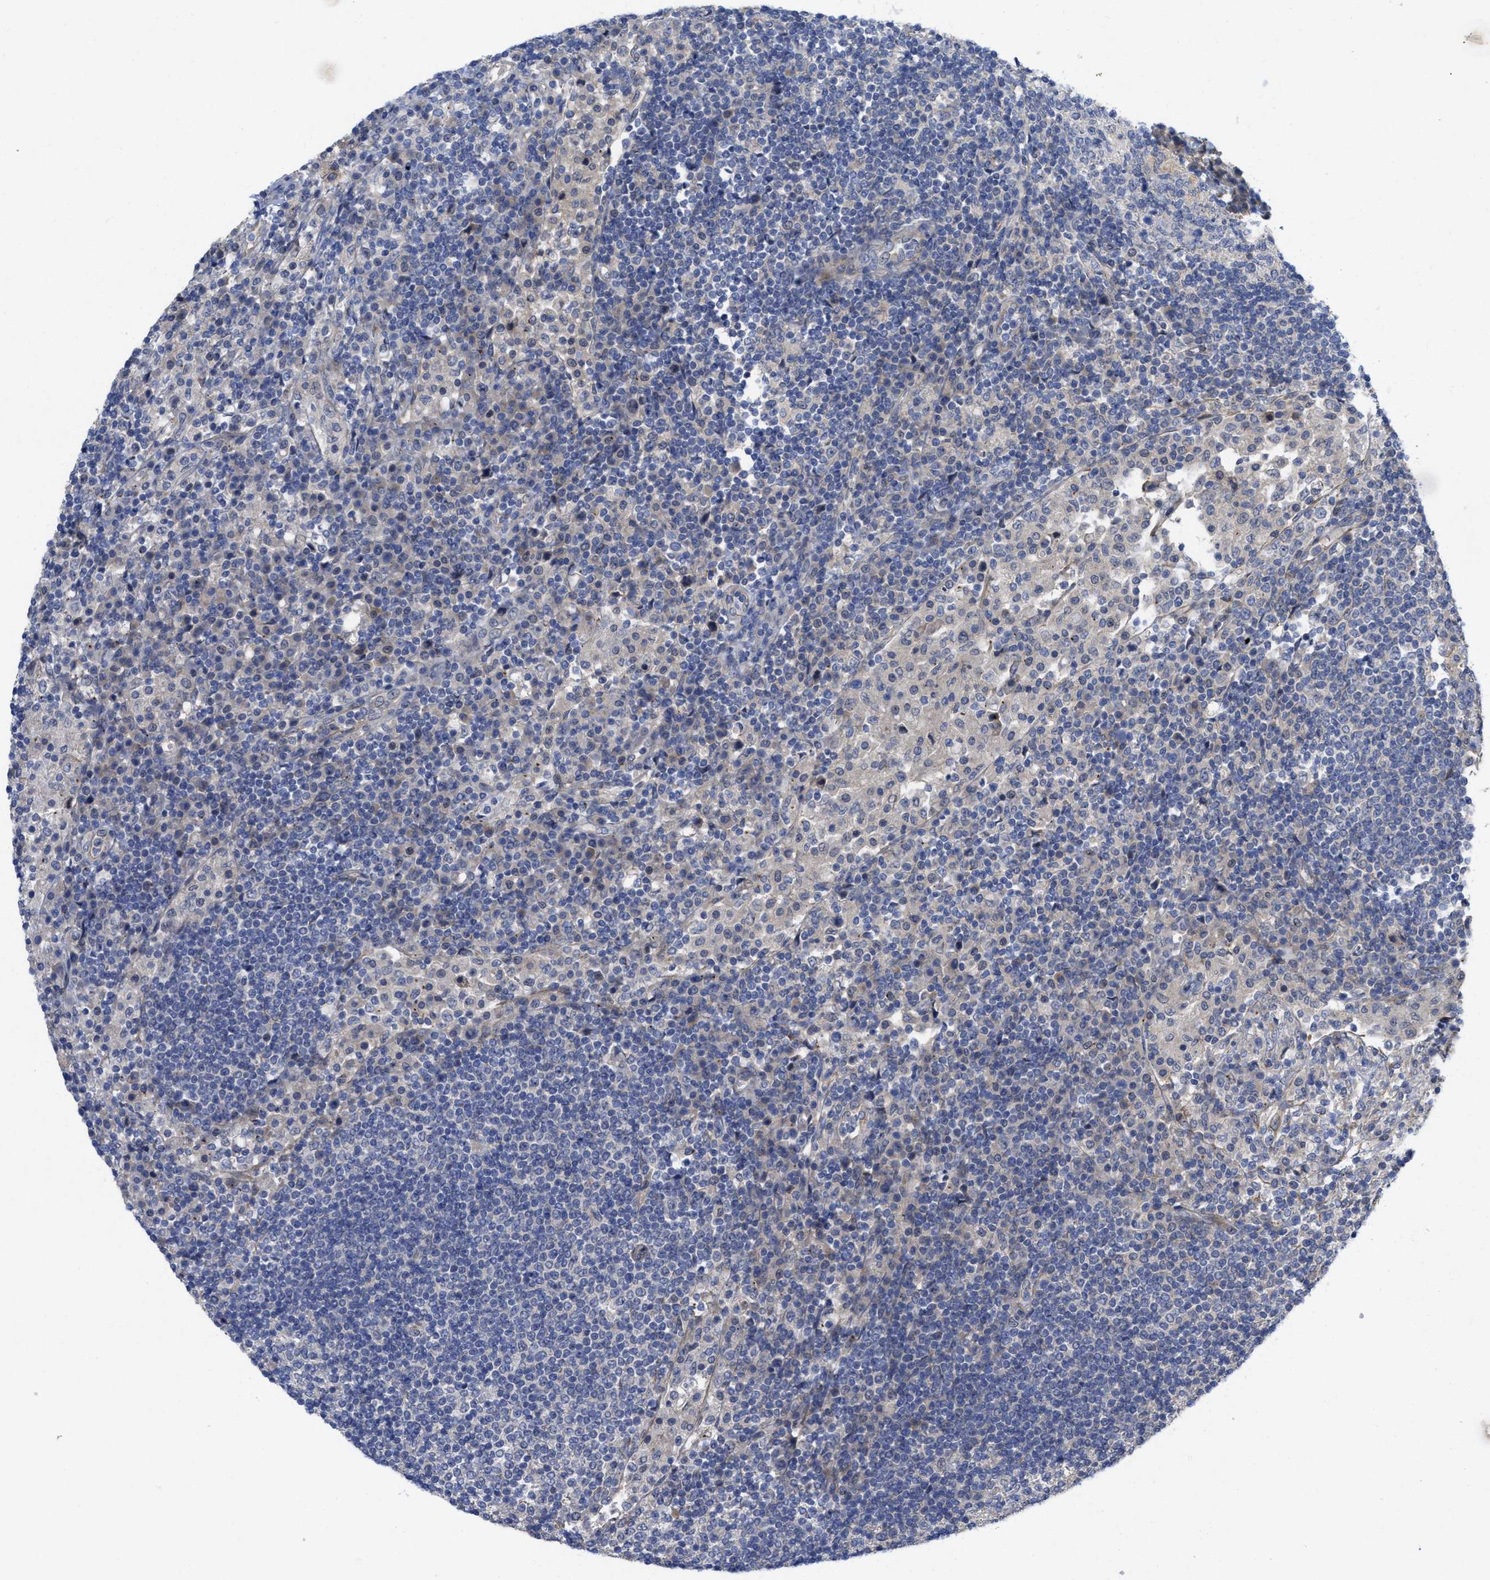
{"staining": {"intensity": "negative", "quantity": "none", "location": "none"}, "tissue": "lymph node", "cell_type": "Germinal center cells", "image_type": "normal", "snomed": [{"axis": "morphology", "description": "Normal tissue, NOS"}, {"axis": "topography", "description": "Lymph node"}], "caption": "Immunohistochemistry (IHC) of normal lymph node shows no staining in germinal center cells.", "gene": "ARHGEF26", "patient": {"sex": "female", "age": 53}}